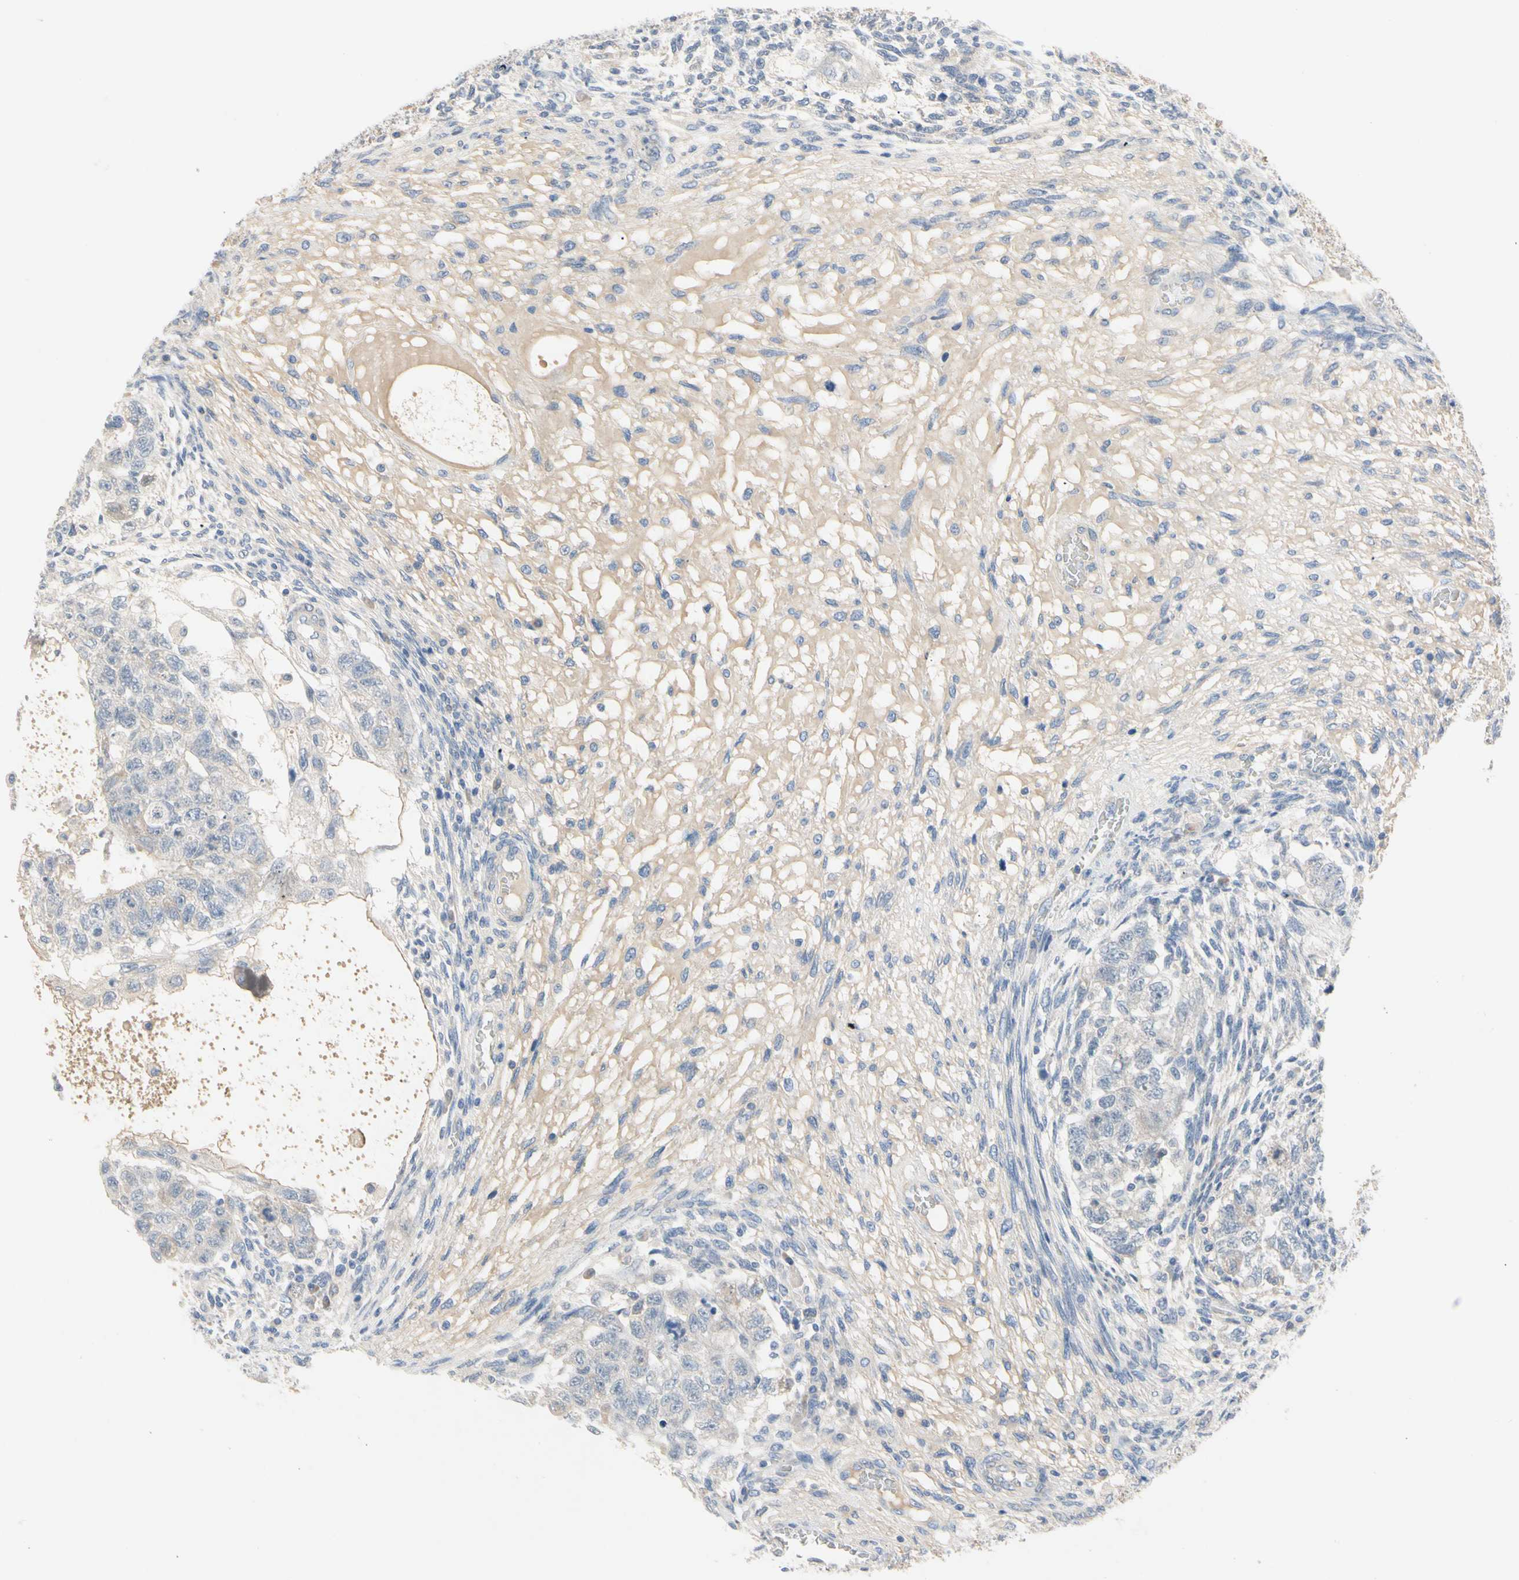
{"staining": {"intensity": "negative", "quantity": "none", "location": "none"}, "tissue": "testis cancer", "cell_type": "Tumor cells", "image_type": "cancer", "snomed": [{"axis": "morphology", "description": "Normal tissue, NOS"}, {"axis": "morphology", "description": "Carcinoma, Embryonal, NOS"}, {"axis": "topography", "description": "Testis"}], "caption": "Image shows no significant protein staining in tumor cells of testis cancer. (DAB (3,3'-diaminobenzidine) IHC visualized using brightfield microscopy, high magnification).", "gene": "MARK1", "patient": {"sex": "male", "age": 36}}